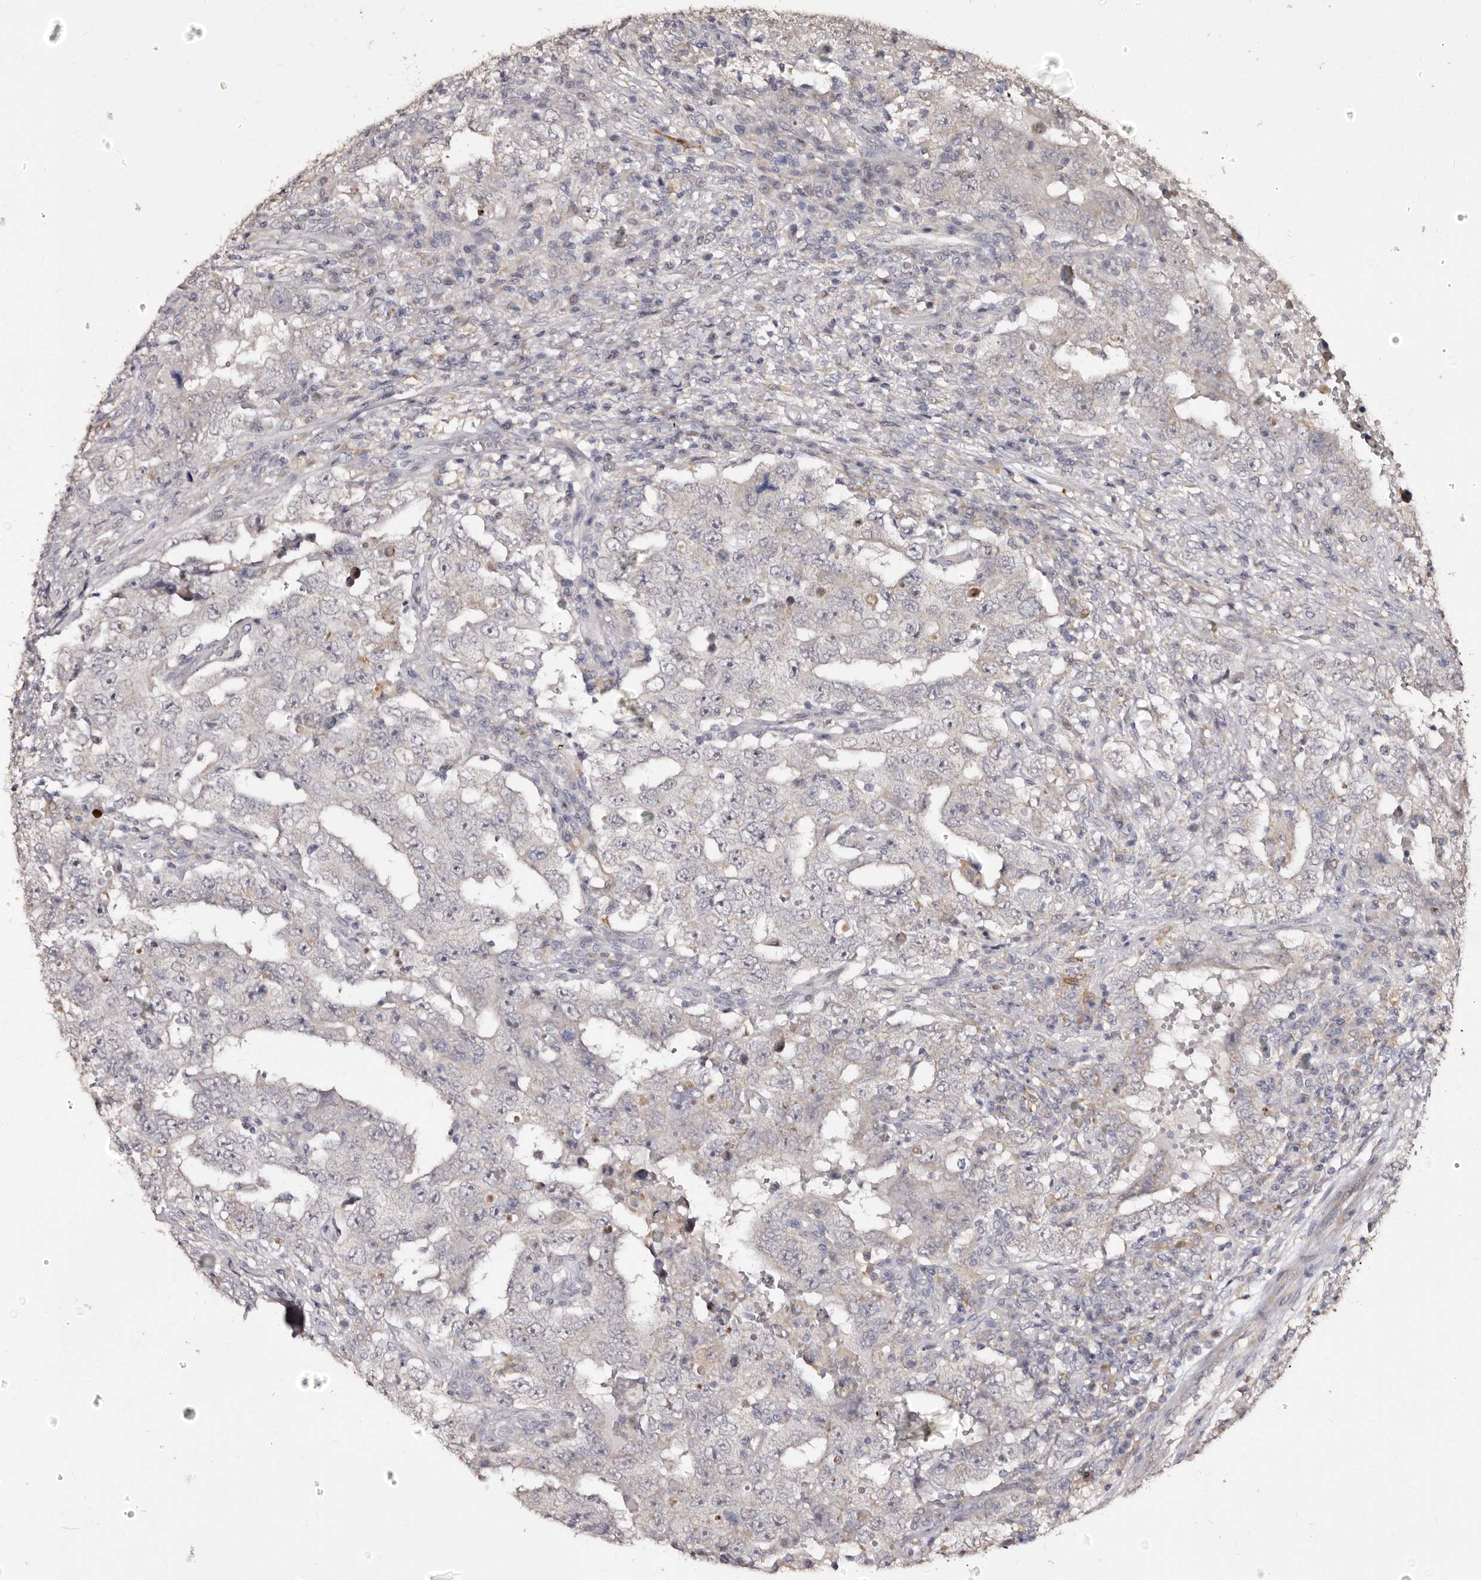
{"staining": {"intensity": "negative", "quantity": "none", "location": "none"}, "tissue": "testis cancer", "cell_type": "Tumor cells", "image_type": "cancer", "snomed": [{"axis": "morphology", "description": "Carcinoma, Embryonal, NOS"}, {"axis": "topography", "description": "Testis"}], "caption": "Immunohistochemistry (IHC) image of testis embryonal carcinoma stained for a protein (brown), which exhibits no positivity in tumor cells.", "gene": "PTAFR", "patient": {"sex": "male", "age": 26}}